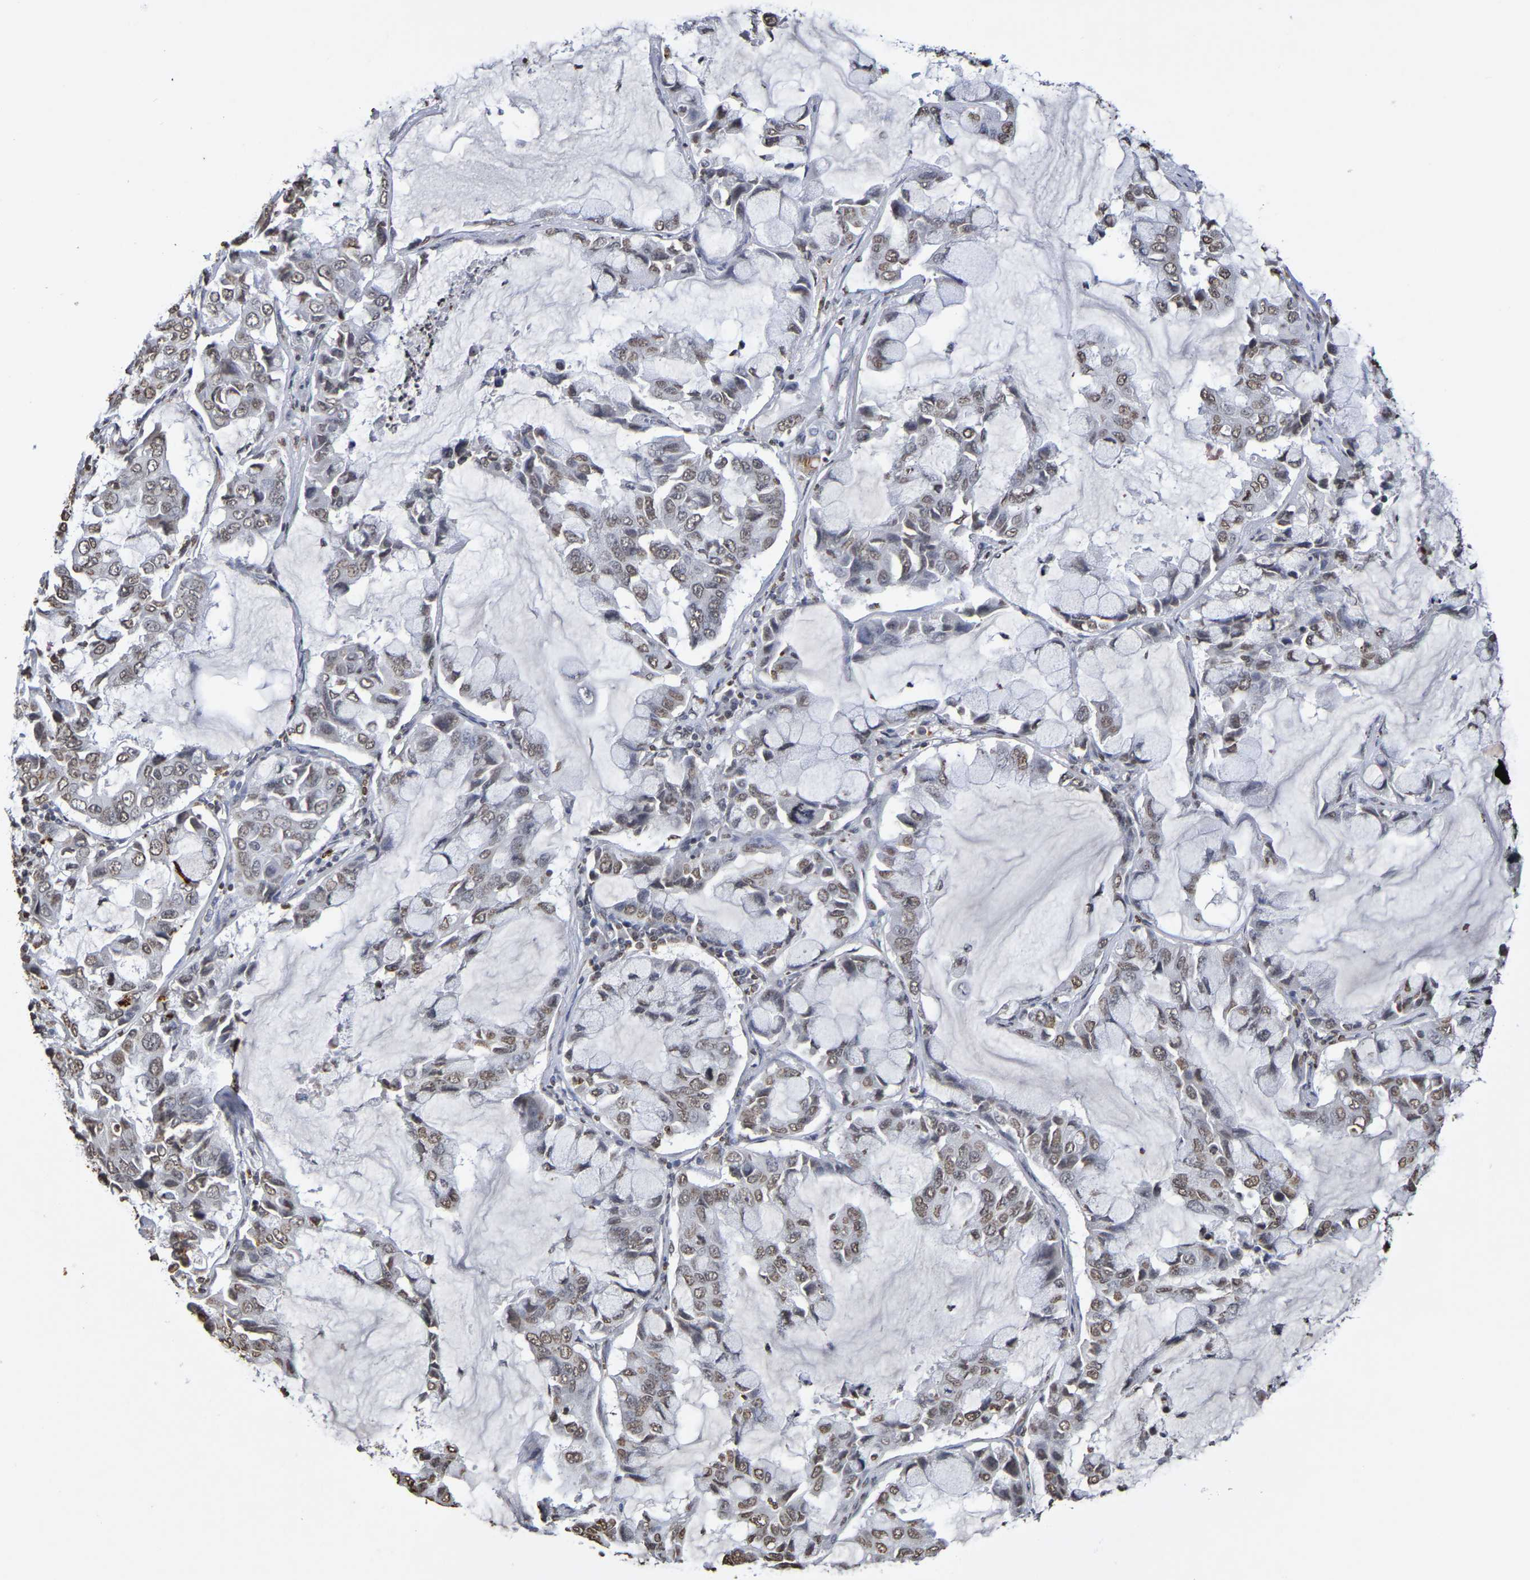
{"staining": {"intensity": "weak", "quantity": ">75%", "location": "nuclear"}, "tissue": "lung cancer", "cell_type": "Tumor cells", "image_type": "cancer", "snomed": [{"axis": "morphology", "description": "Adenocarcinoma, NOS"}, {"axis": "topography", "description": "Lung"}], "caption": "Immunohistochemistry of lung adenocarcinoma demonstrates low levels of weak nuclear staining in about >75% of tumor cells. (DAB (3,3'-diaminobenzidine) IHC with brightfield microscopy, high magnification).", "gene": "ATF4", "patient": {"sex": "male", "age": 64}}